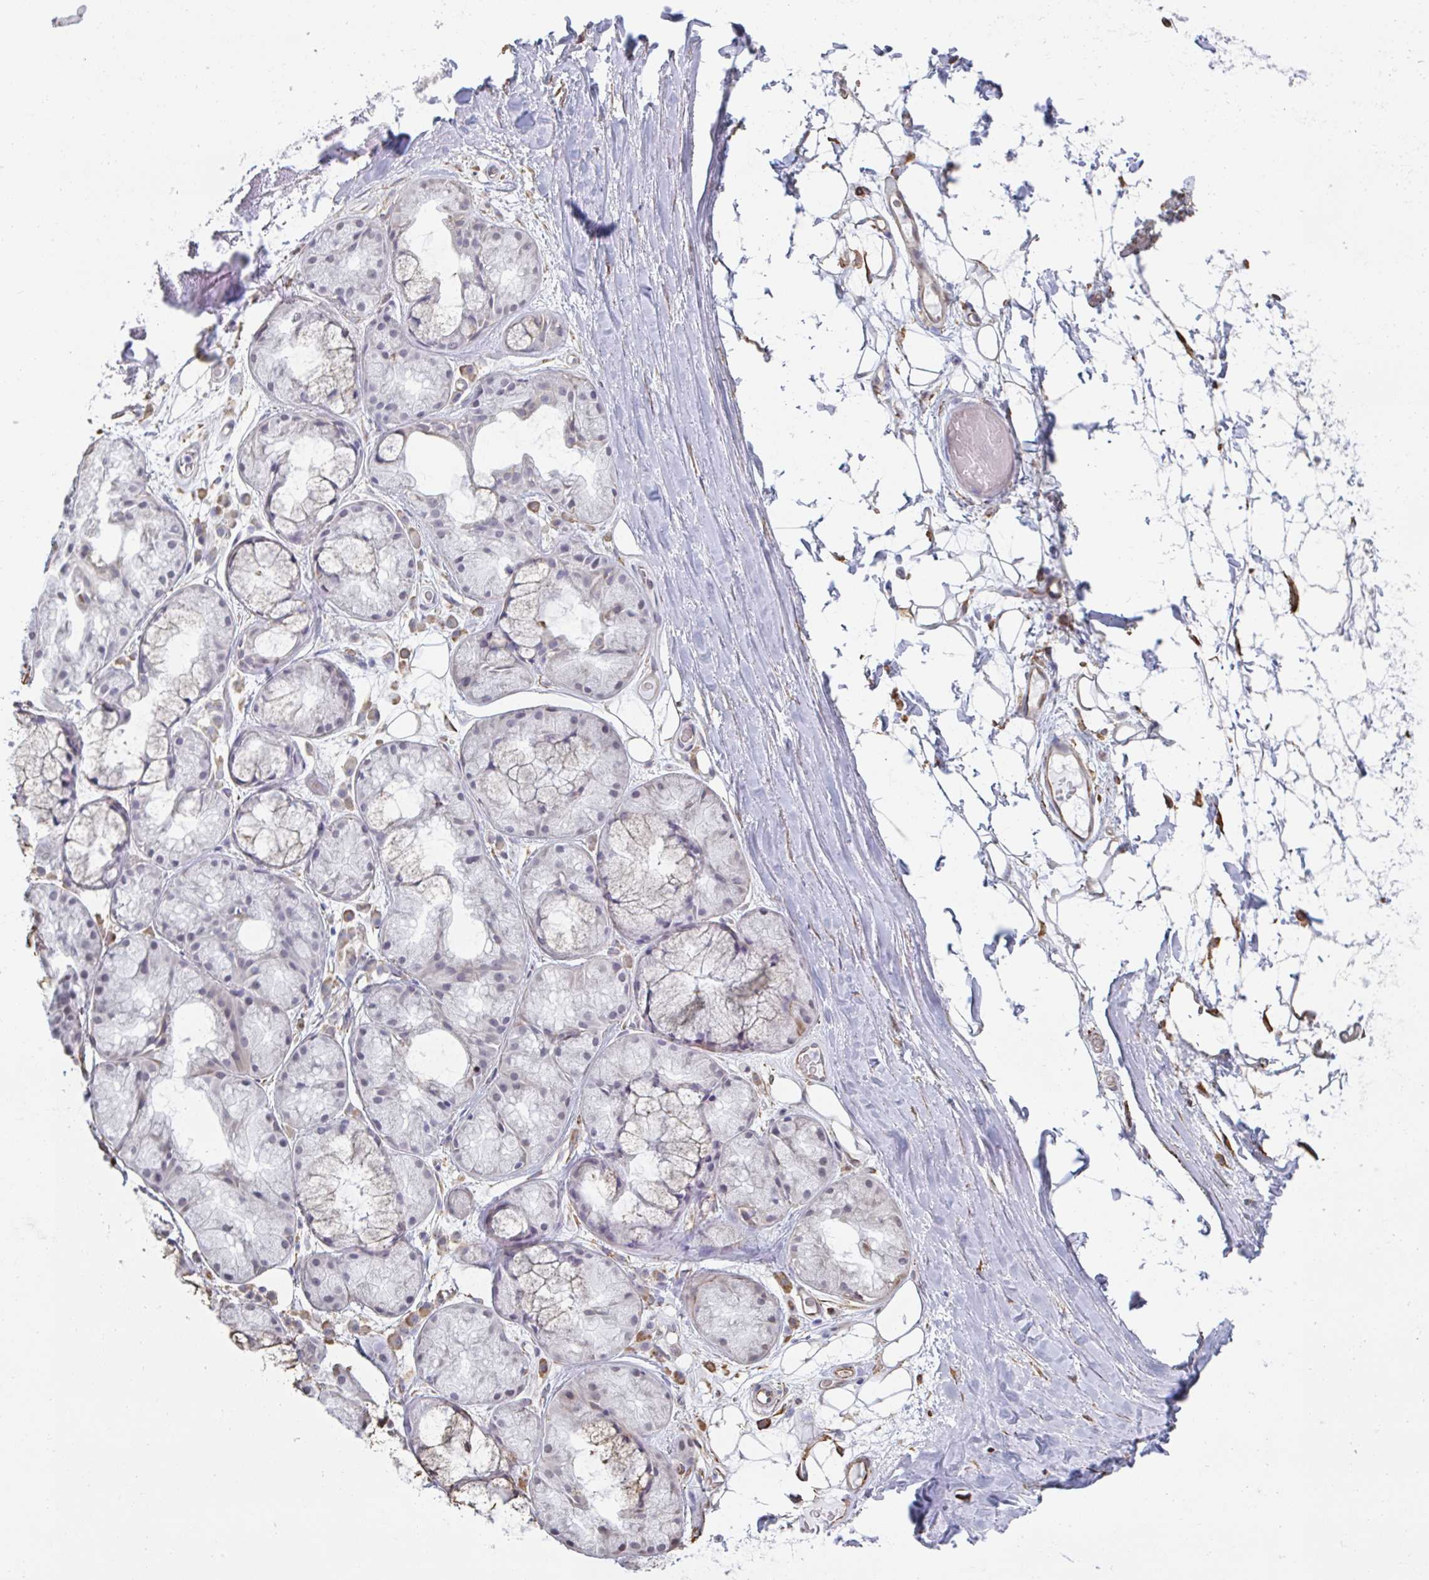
{"staining": {"intensity": "negative", "quantity": "none", "location": "none"}, "tissue": "adipose tissue", "cell_type": "Adipocytes", "image_type": "normal", "snomed": [{"axis": "morphology", "description": "Normal tissue, NOS"}, {"axis": "topography", "description": "Lymph node"}, {"axis": "topography", "description": "Cartilage tissue"}, {"axis": "topography", "description": "Nasopharynx"}], "caption": "This is an immunohistochemistry (IHC) photomicrograph of unremarkable human adipose tissue. There is no staining in adipocytes.", "gene": "RAB5IF", "patient": {"sex": "male", "age": 63}}